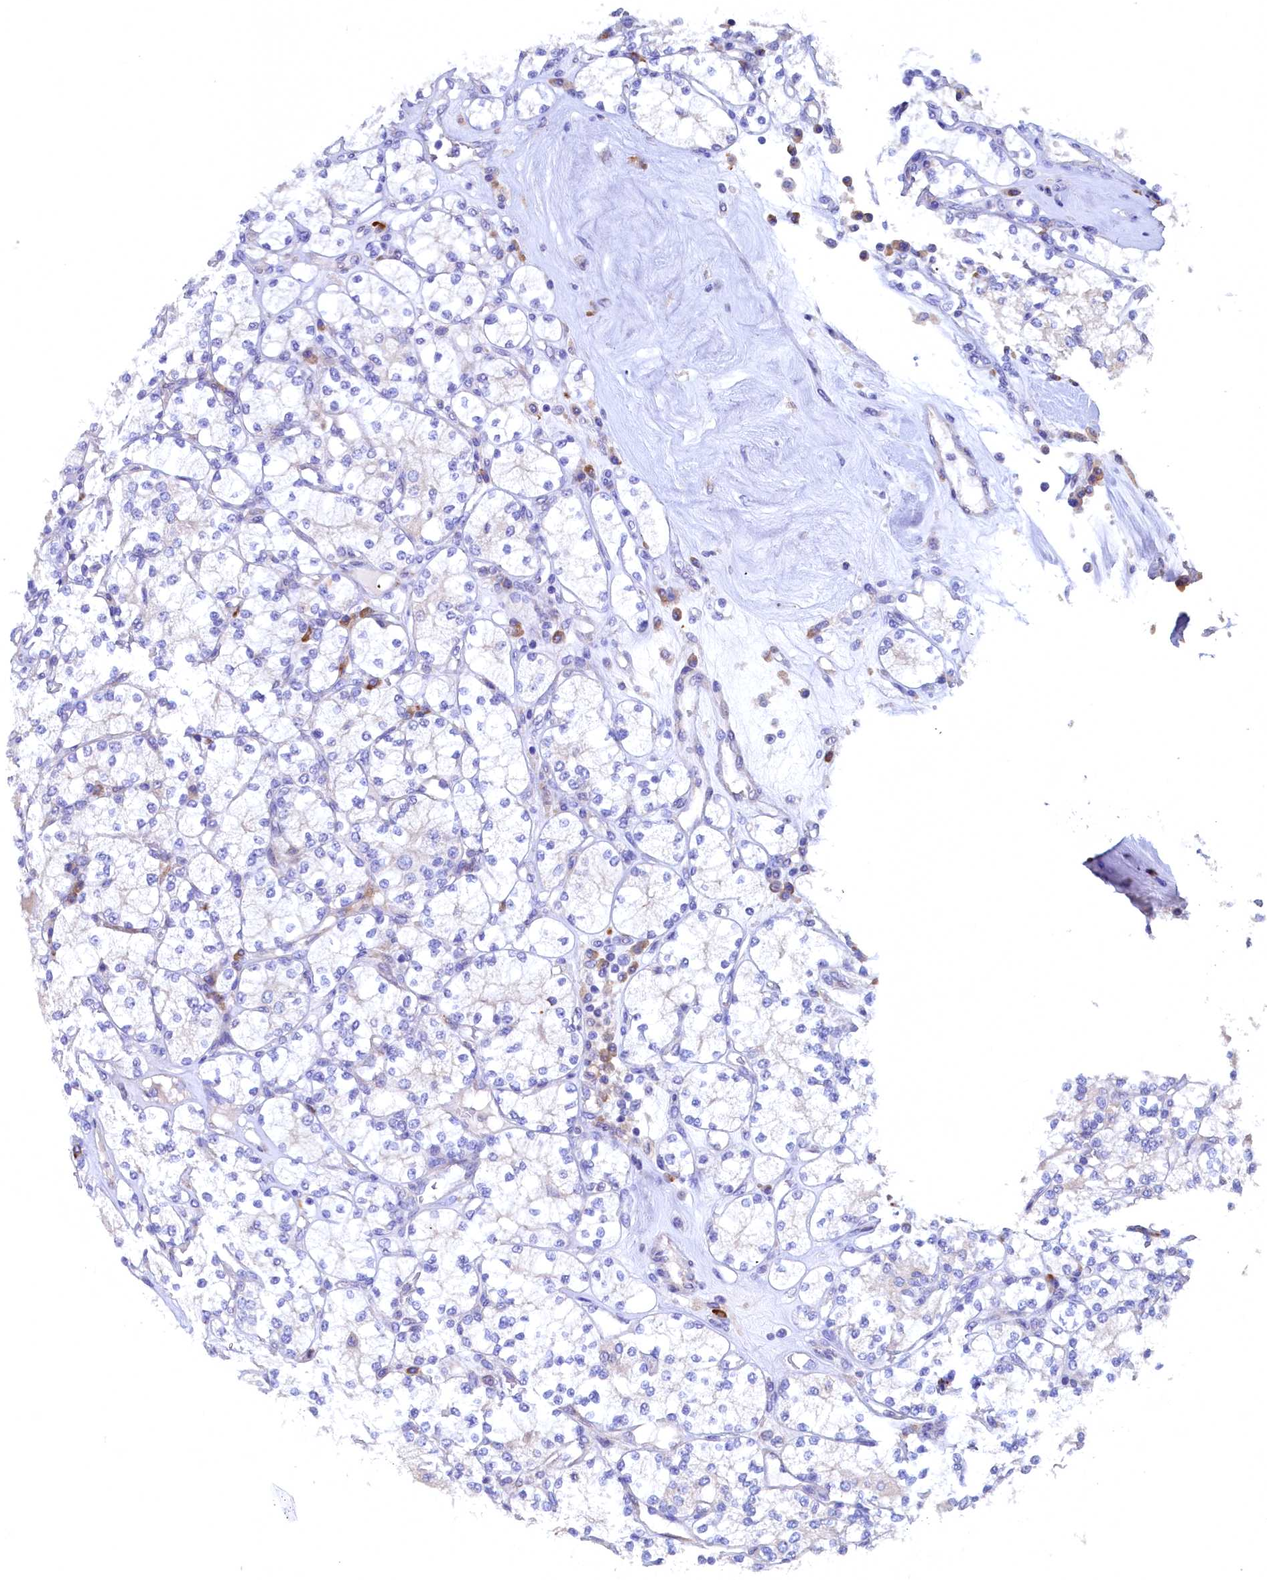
{"staining": {"intensity": "negative", "quantity": "none", "location": "none"}, "tissue": "renal cancer", "cell_type": "Tumor cells", "image_type": "cancer", "snomed": [{"axis": "morphology", "description": "Adenocarcinoma, NOS"}, {"axis": "topography", "description": "Kidney"}], "caption": "A high-resolution histopathology image shows immunohistochemistry (IHC) staining of renal cancer, which shows no significant staining in tumor cells.", "gene": "CBLIF", "patient": {"sex": "male", "age": 77}}